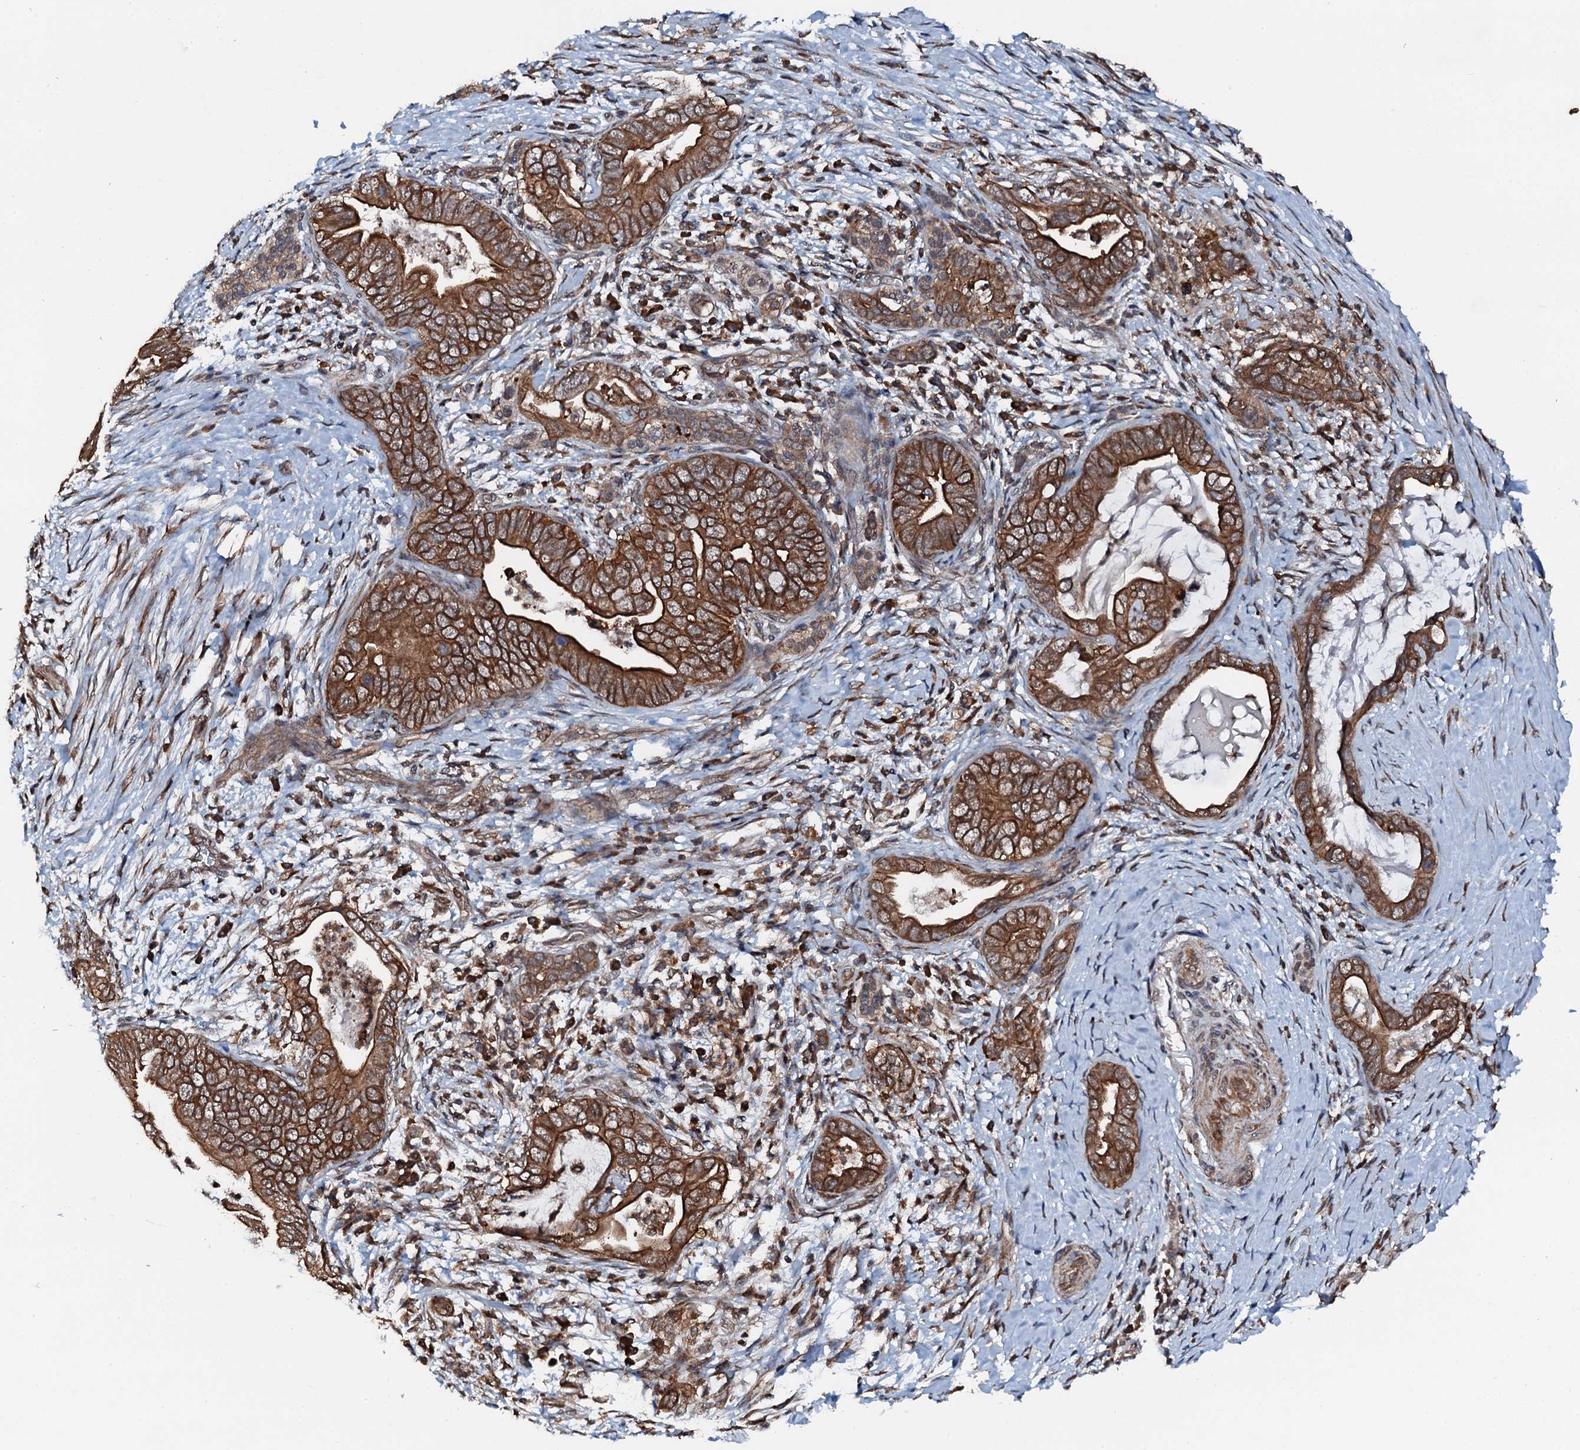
{"staining": {"intensity": "strong", "quantity": ">75%", "location": "cytoplasmic/membranous"}, "tissue": "pancreatic cancer", "cell_type": "Tumor cells", "image_type": "cancer", "snomed": [{"axis": "morphology", "description": "Adenocarcinoma, NOS"}, {"axis": "topography", "description": "Pancreas"}], "caption": "Immunohistochemical staining of pancreatic cancer (adenocarcinoma) demonstrates strong cytoplasmic/membranous protein expression in about >75% of tumor cells. (DAB (3,3'-diaminobenzidine) IHC, brown staining for protein, blue staining for nuclei).", "gene": "EDC4", "patient": {"sex": "male", "age": 75}}